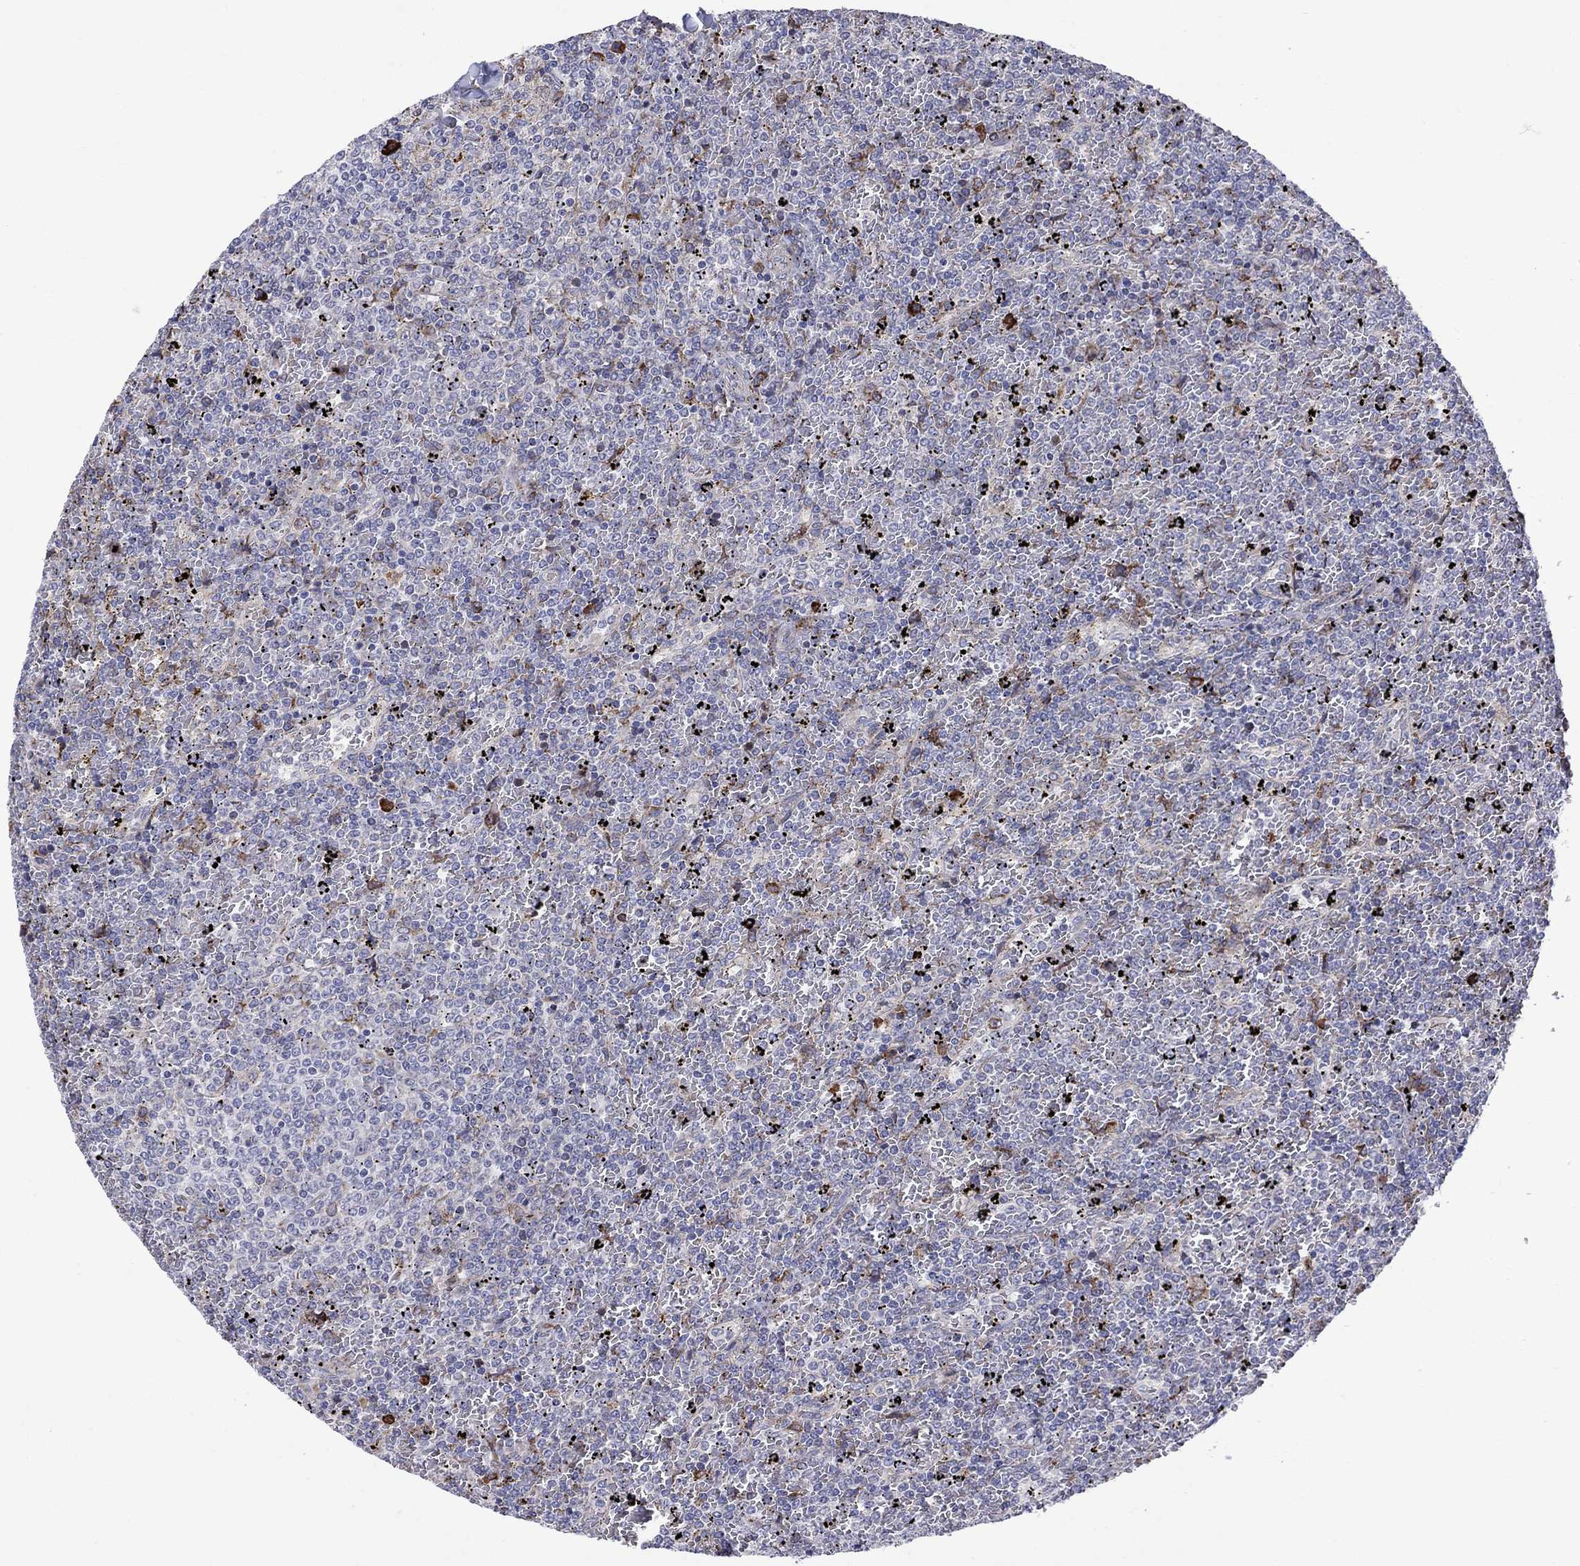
{"staining": {"intensity": "negative", "quantity": "none", "location": "none"}, "tissue": "lymphoma", "cell_type": "Tumor cells", "image_type": "cancer", "snomed": [{"axis": "morphology", "description": "Malignant lymphoma, non-Hodgkin's type, Low grade"}, {"axis": "topography", "description": "Spleen"}], "caption": "High magnification brightfield microscopy of malignant lymphoma, non-Hodgkin's type (low-grade) stained with DAB (3,3'-diaminobenzidine) (brown) and counterstained with hematoxylin (blue): tumor cells show no significant expression.", "gene": "ASNS", "patient": {"sex": "female", "age": 77}}